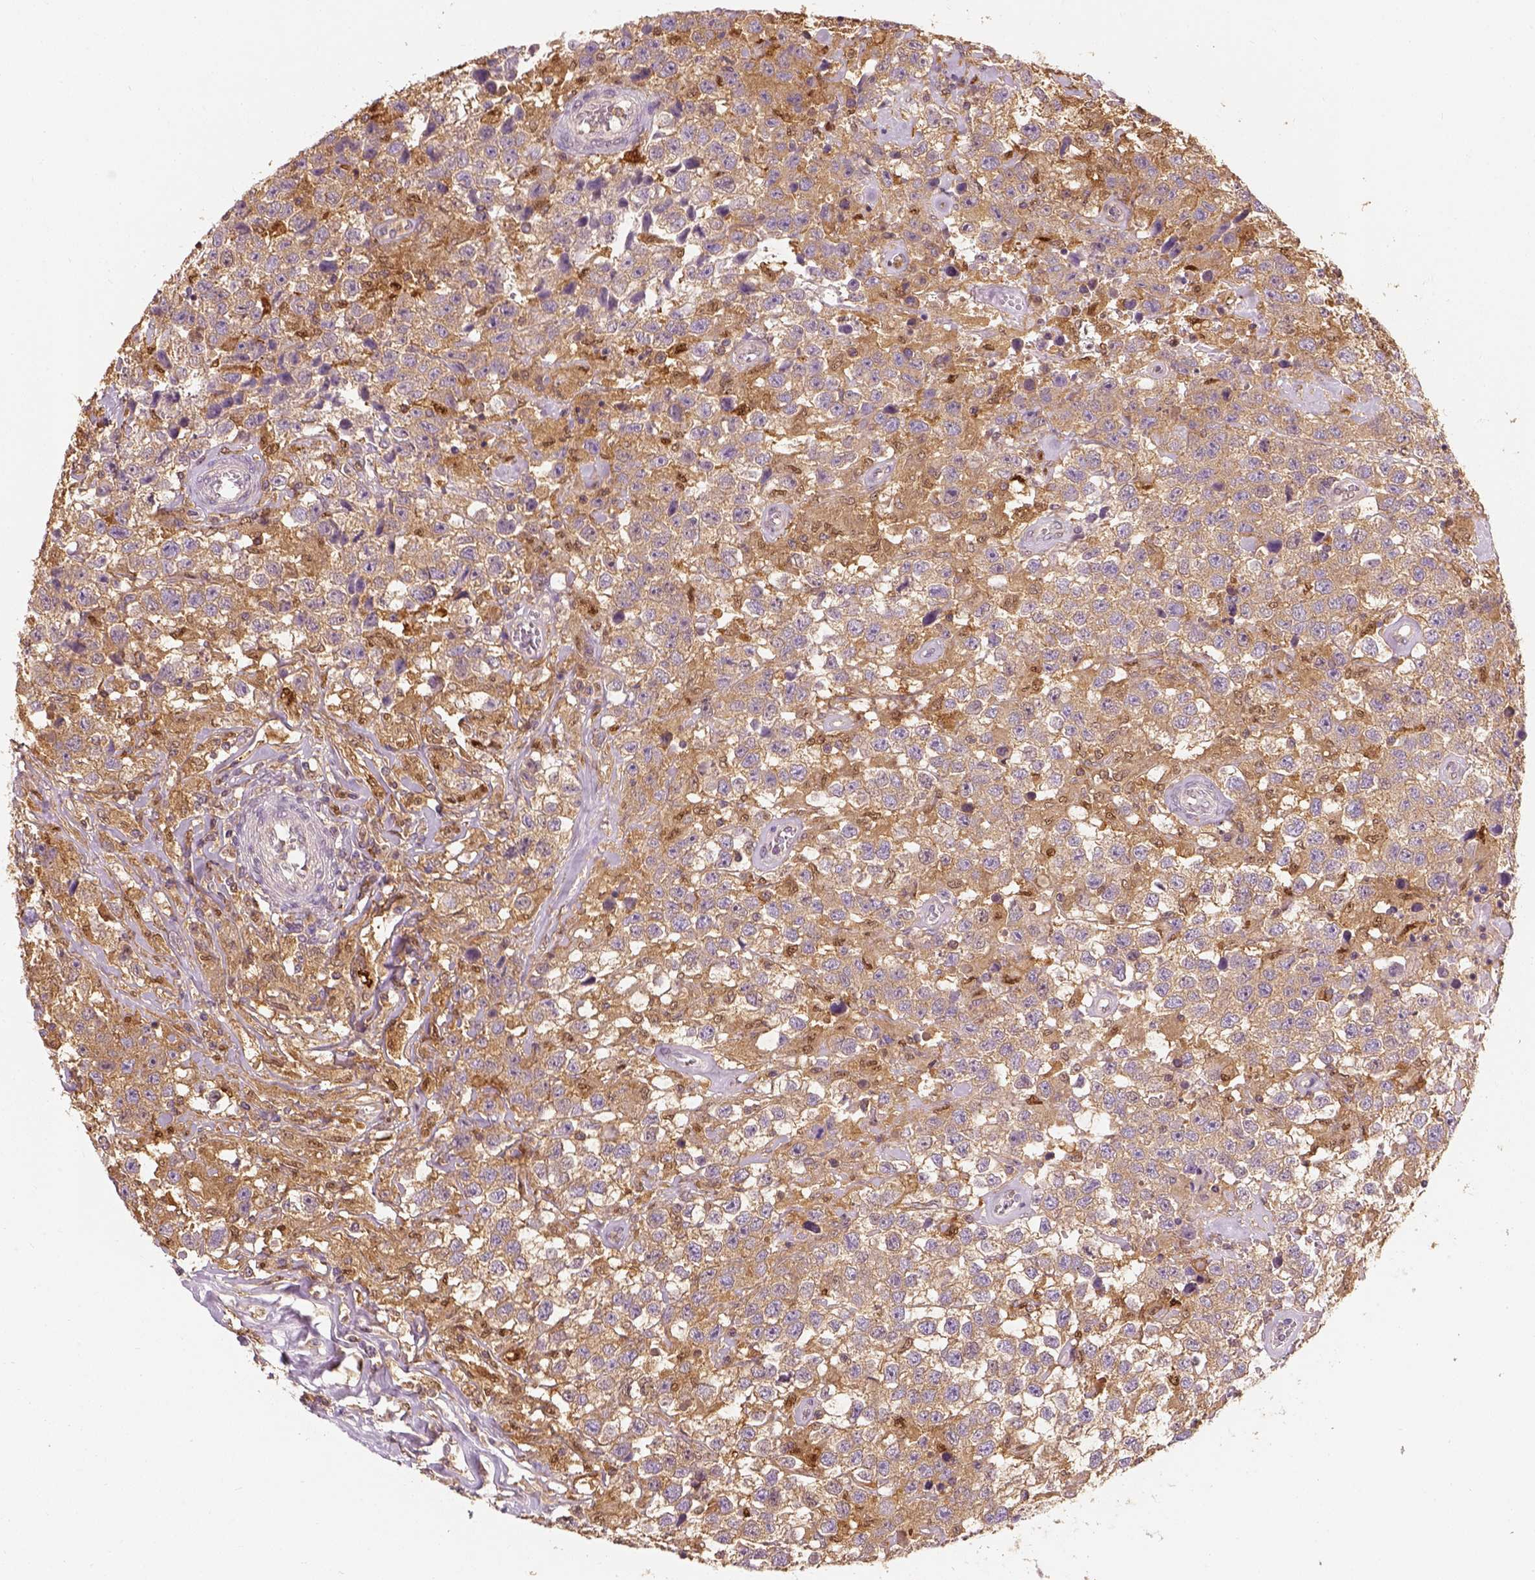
{"staining": {"intensity": "moderate", "quantity": ">75%", "location": "cytoplasmic/membranous"}, "tissue": "testis cancer", "cell_type": "Tumor cells", "image_type": "cancer", "snomed": [{"axis": "morphology", "description": "Seminoma, NOS"}, {"axis": "topography", "description": "Testis"}], "caption": "IHC image of seminoma (testis) stained for a protein (brown), which demonstrates medium levels of moderate cytoplasmic/membranous positivity in approximately >75% of tumor cells.", "gene": "SQSTM1", "patient": {"sex": "male", "age": 43}}